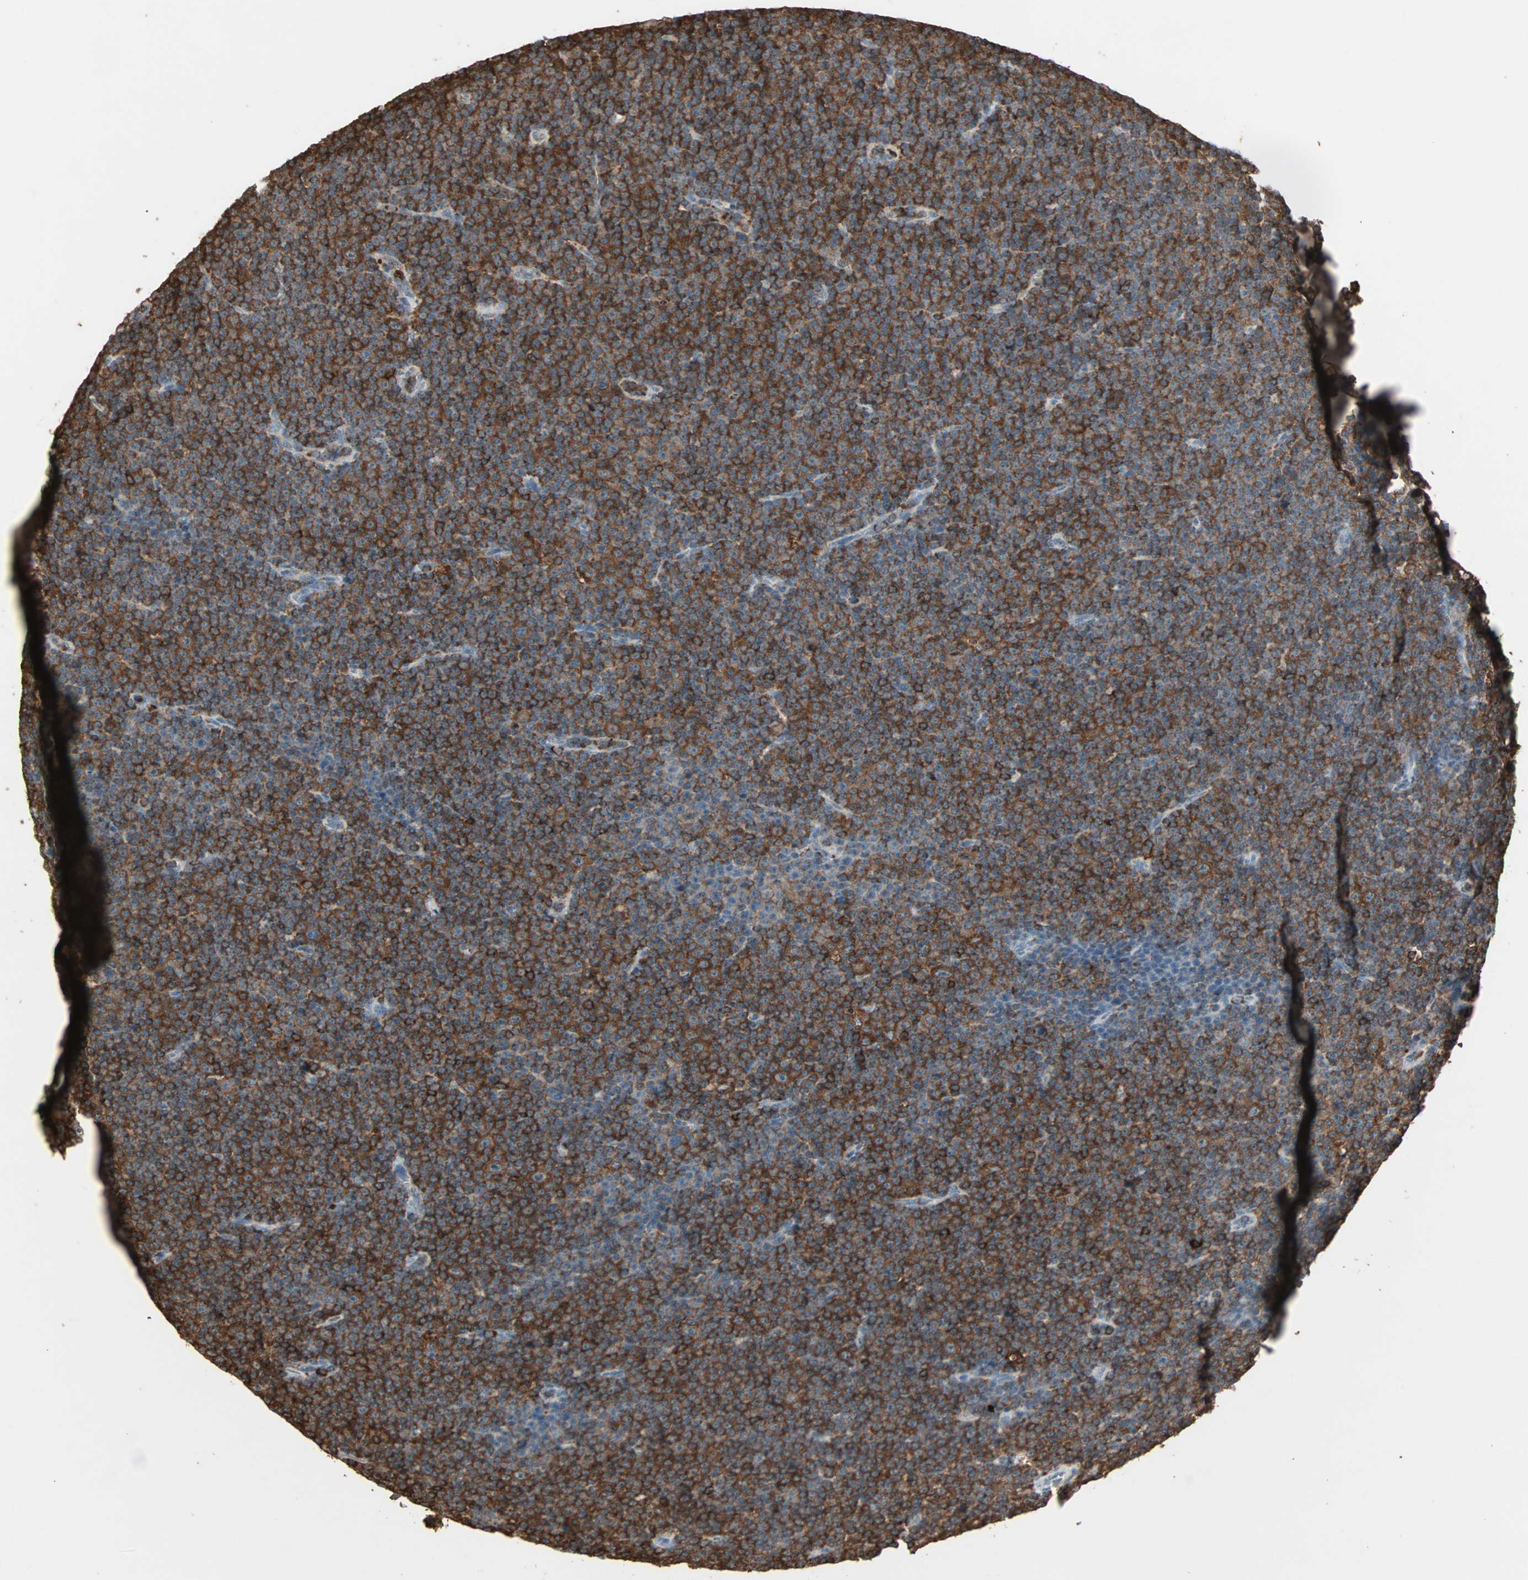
{"staining": {"intensity": "strong", "quantity": ">75%", "location": "cytoplasmic/membranous"}, "tissue": "lymphoma", "cell_type": "Tumor cells", "image_type": "cancer", "snomed": [{"axis": "morphology", "description": "Malignant lymphoma, non-Hodgkin's type, Low grade"}, {"axis": "topography", "description": "Lymph node"}], "caption": "Protein analysis of lymphoma tissue displays strong cytoplasmic/membranous positivity in approximately >75% of tumor cells.", "gene": "MMP3", "patient": {"sex": "female", "age": 67}}